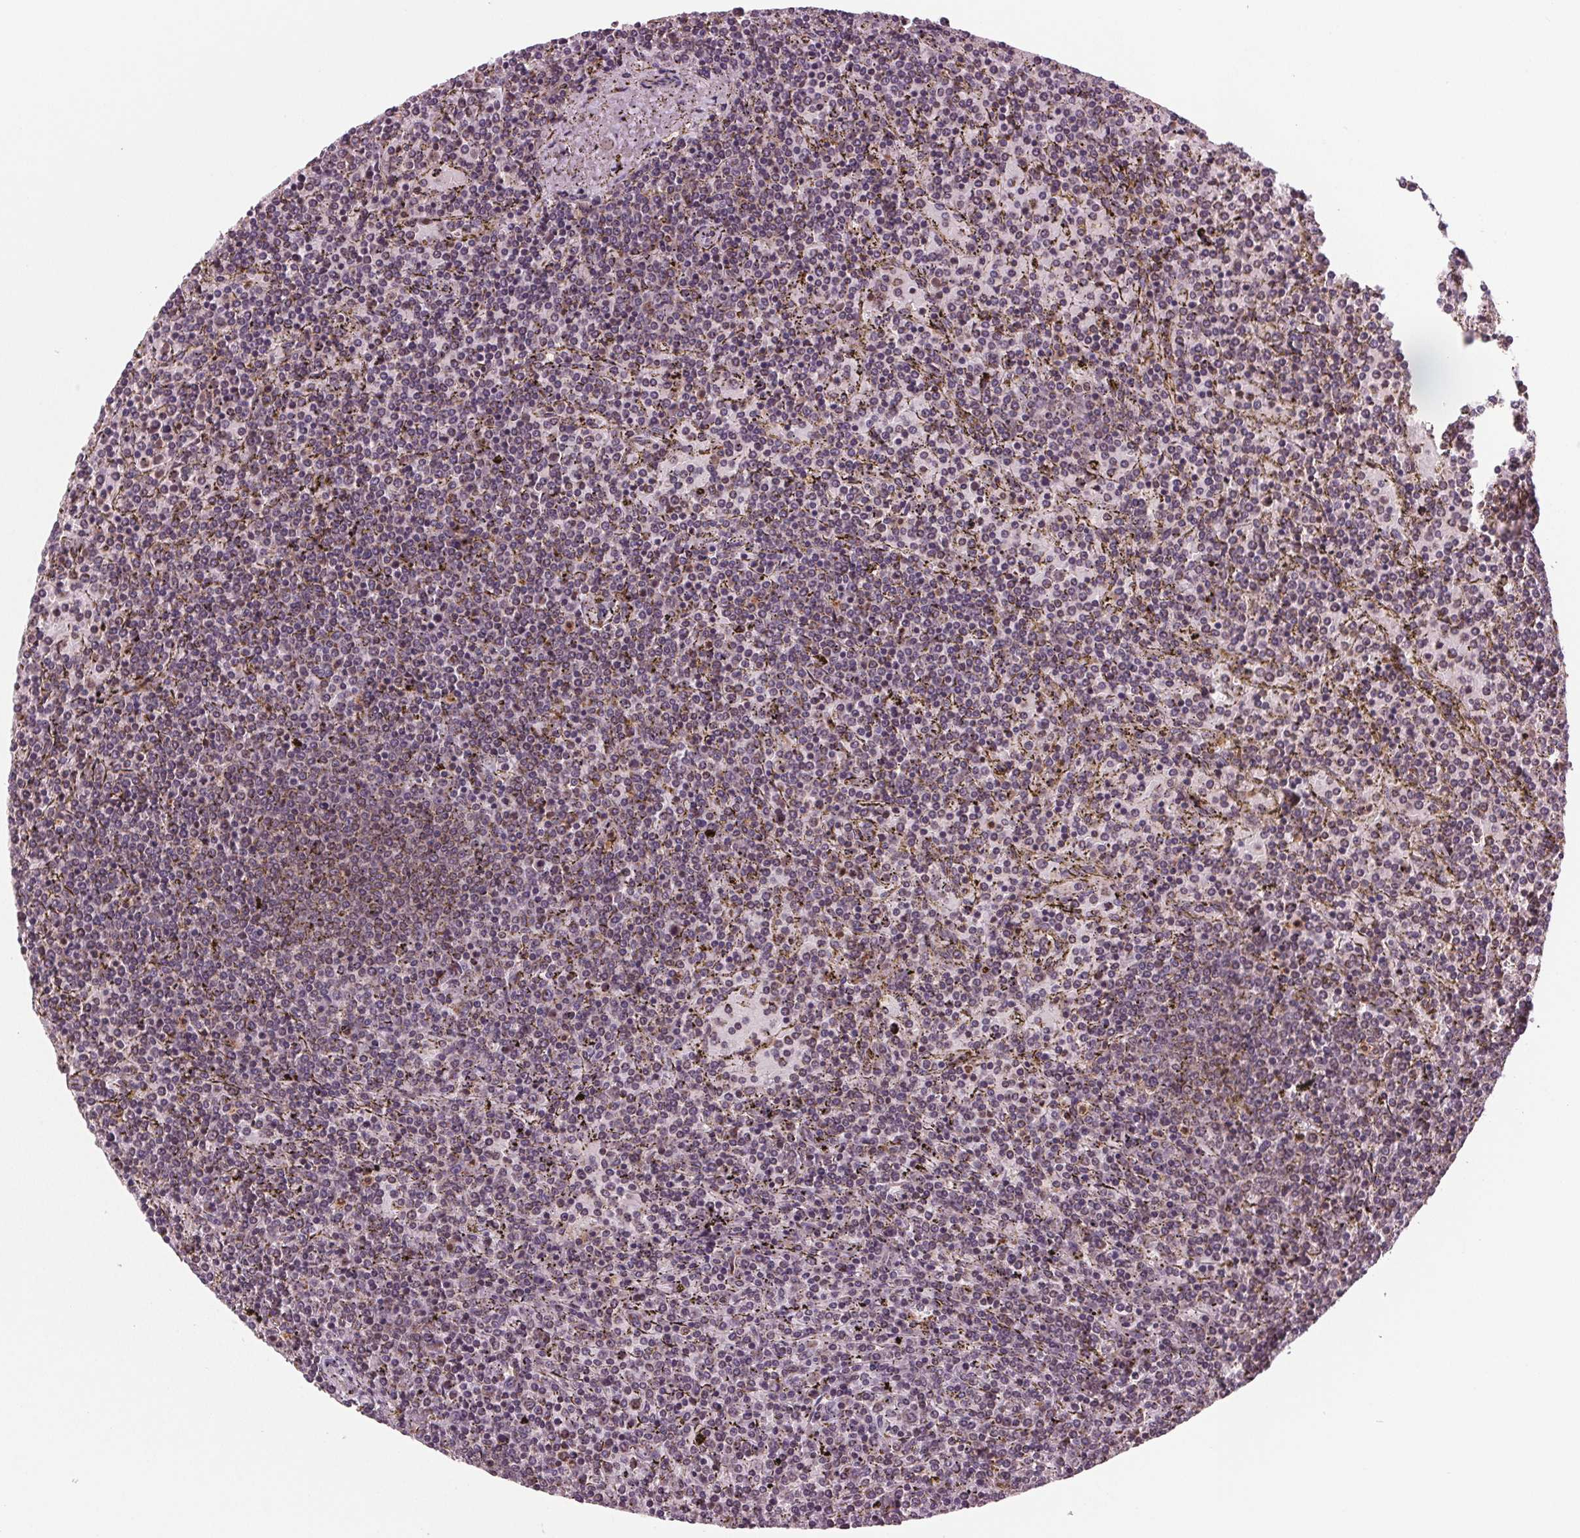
{"staining": {"intensity": "negative", "quantity": "none", "location": "none"}, "tissue": "lymphoma", "cell_type": "Tumor cells", "image_type": "cancer", "snomed": [{"axis": "morphology", "description": "Malignant lymphoma, non-Hodgkin's type, Low grade"}, {"axis": "topography", "description": "Spleen"}], "caption": "Tumor cells show no significant protein positivity in low-grade malignant lymphoma, non-Hodgkin's type.", "gene": "STAT3", "patient": {"sex": "female", "age": 77}}